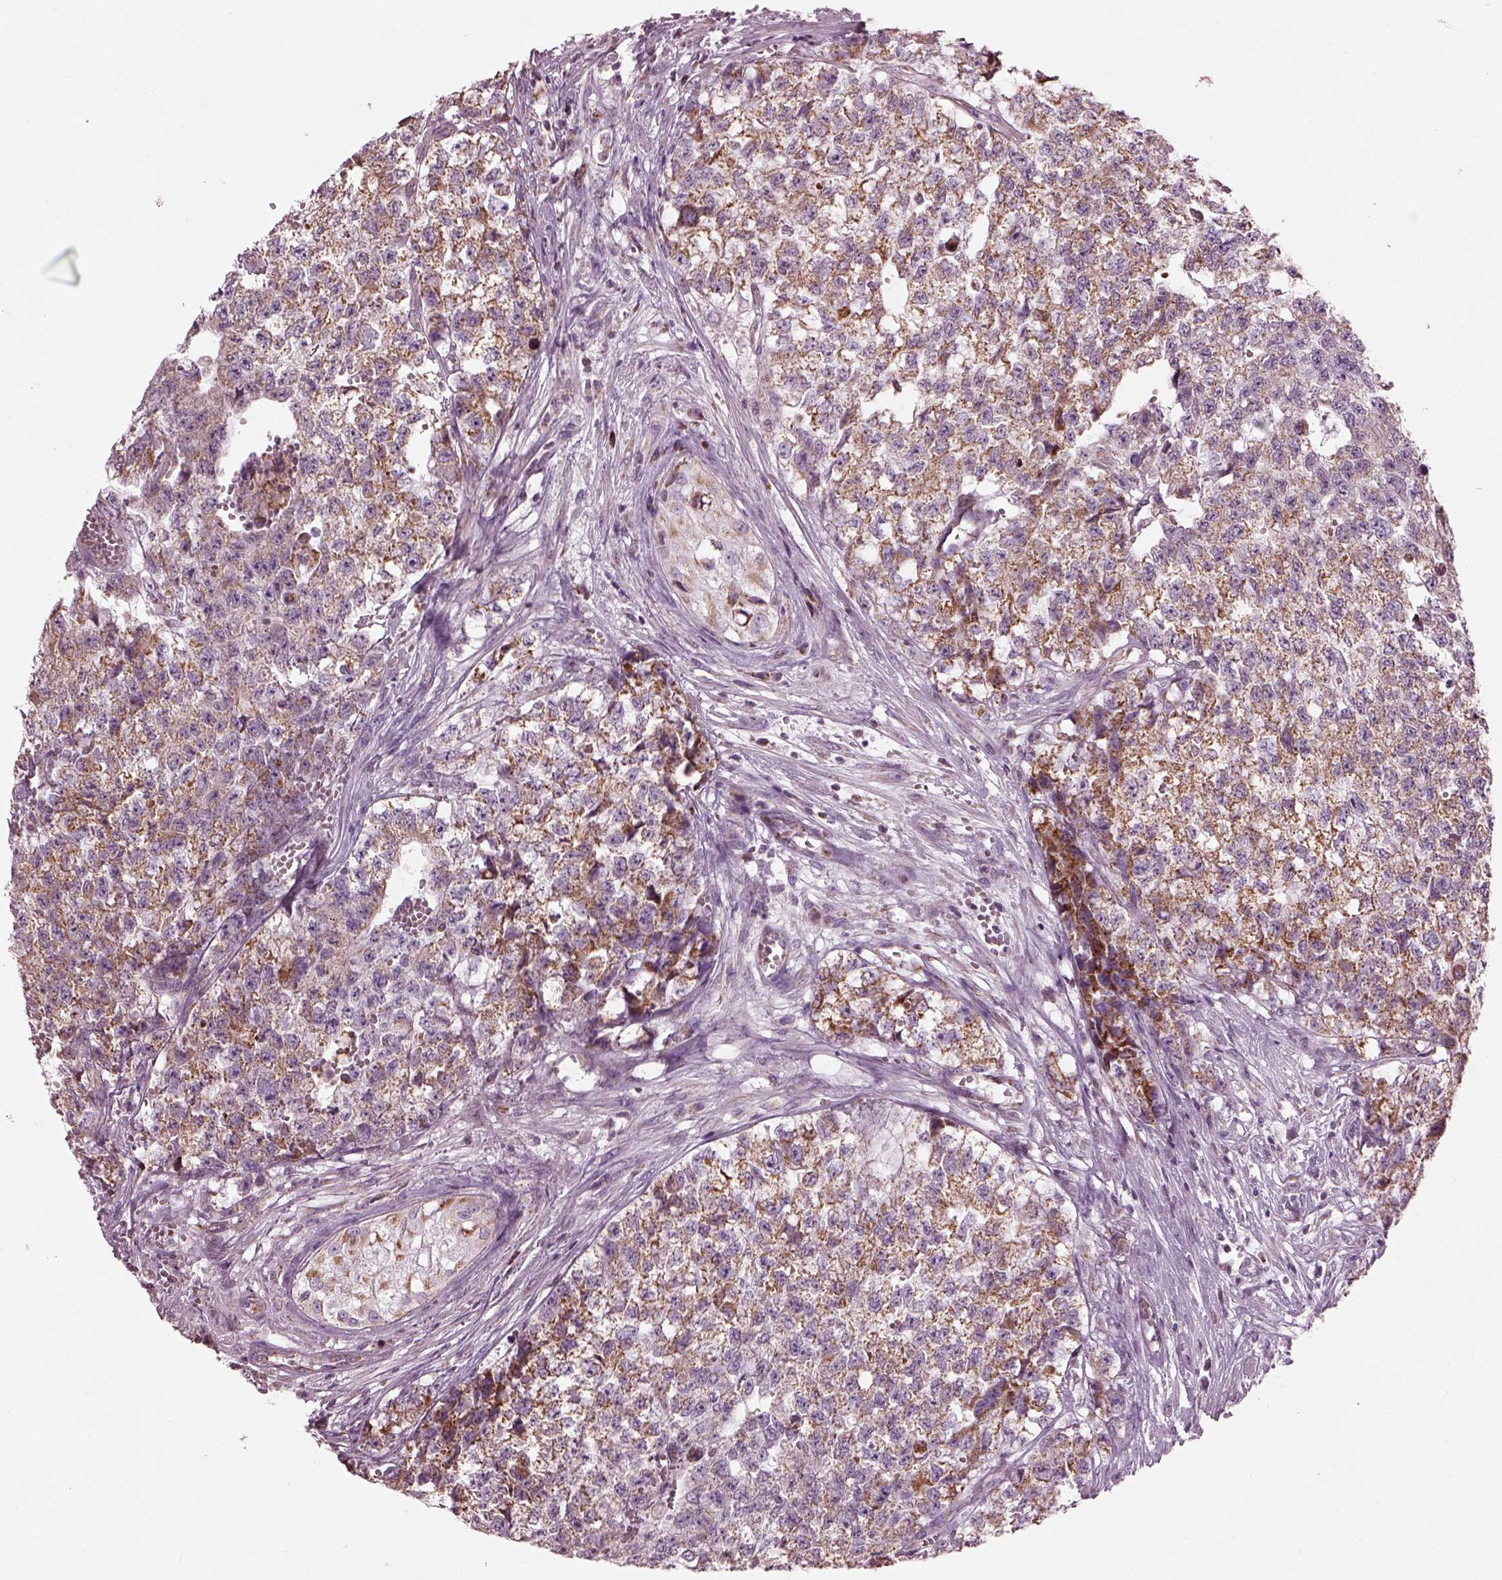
{"staining": {"intensity": "moderate", "quantity": ">75%", "location": "cytoplasmic/membranous"}, "tissue": "testis cancer", "cell_type": "Tumor cells", "image_type": "cancer", "snomed": [{"axis": "morphology", "description": "Seminoma, NOS"}, {"axis": "morphology", "description": "Carcinoma, Embryonal, NOS"}, {"axis": "topography", "description": "Testis"}], "caption": "Immunohistochemical staining of human testis cancer demonstrates medium levels of moderate cytoplasmic/membranous protein expression in about >75% of tumor cells.", "gene": "ATP5MF", "patient": {"sex": "male", "age": 22}}